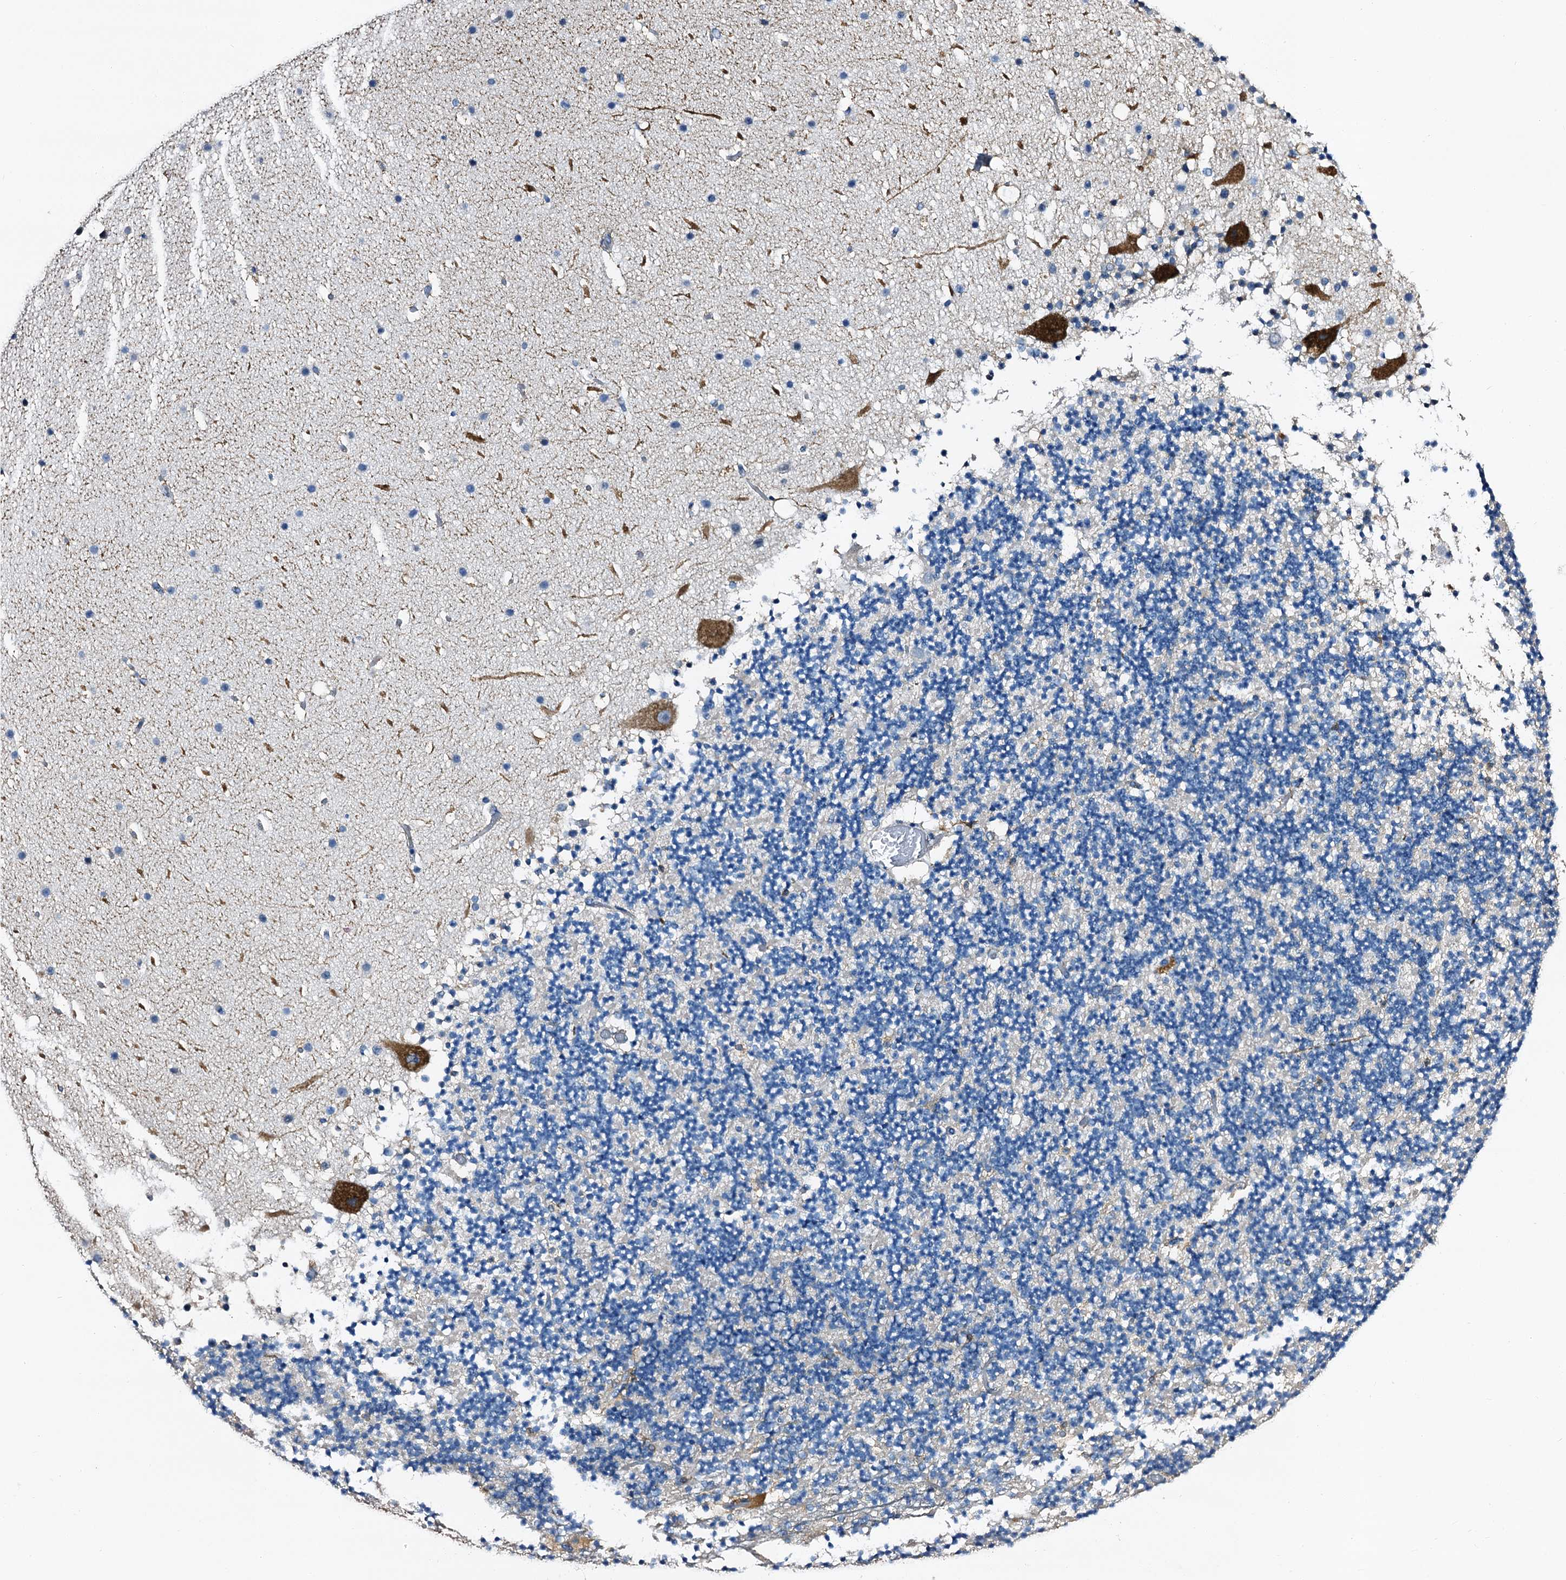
{"staining": {"intensity": "negative", "quantity": "none", "location": "none"}, "tissue": "cerebellum", "cell_type": "Cells in granular layer", "image_type": "normal", "snomed": [{"axis": "morphology", "description": "Normal tissue, NOS"}, {"axis": "topography", "description": "Cerebellum"}], "caption": "Immunohistochemistry of unremarkable human cerebellum exhibits no expression in cells in granular layer. Brightfield microscopy of immunohistochemistry (IHC) stained with DAB (3,3'-diaminobenzidine) (brown) and hematoxylin (blue), captured at high magnification.", "gene": "FREM3", "patient": {"sex": "male", "age": 57}}